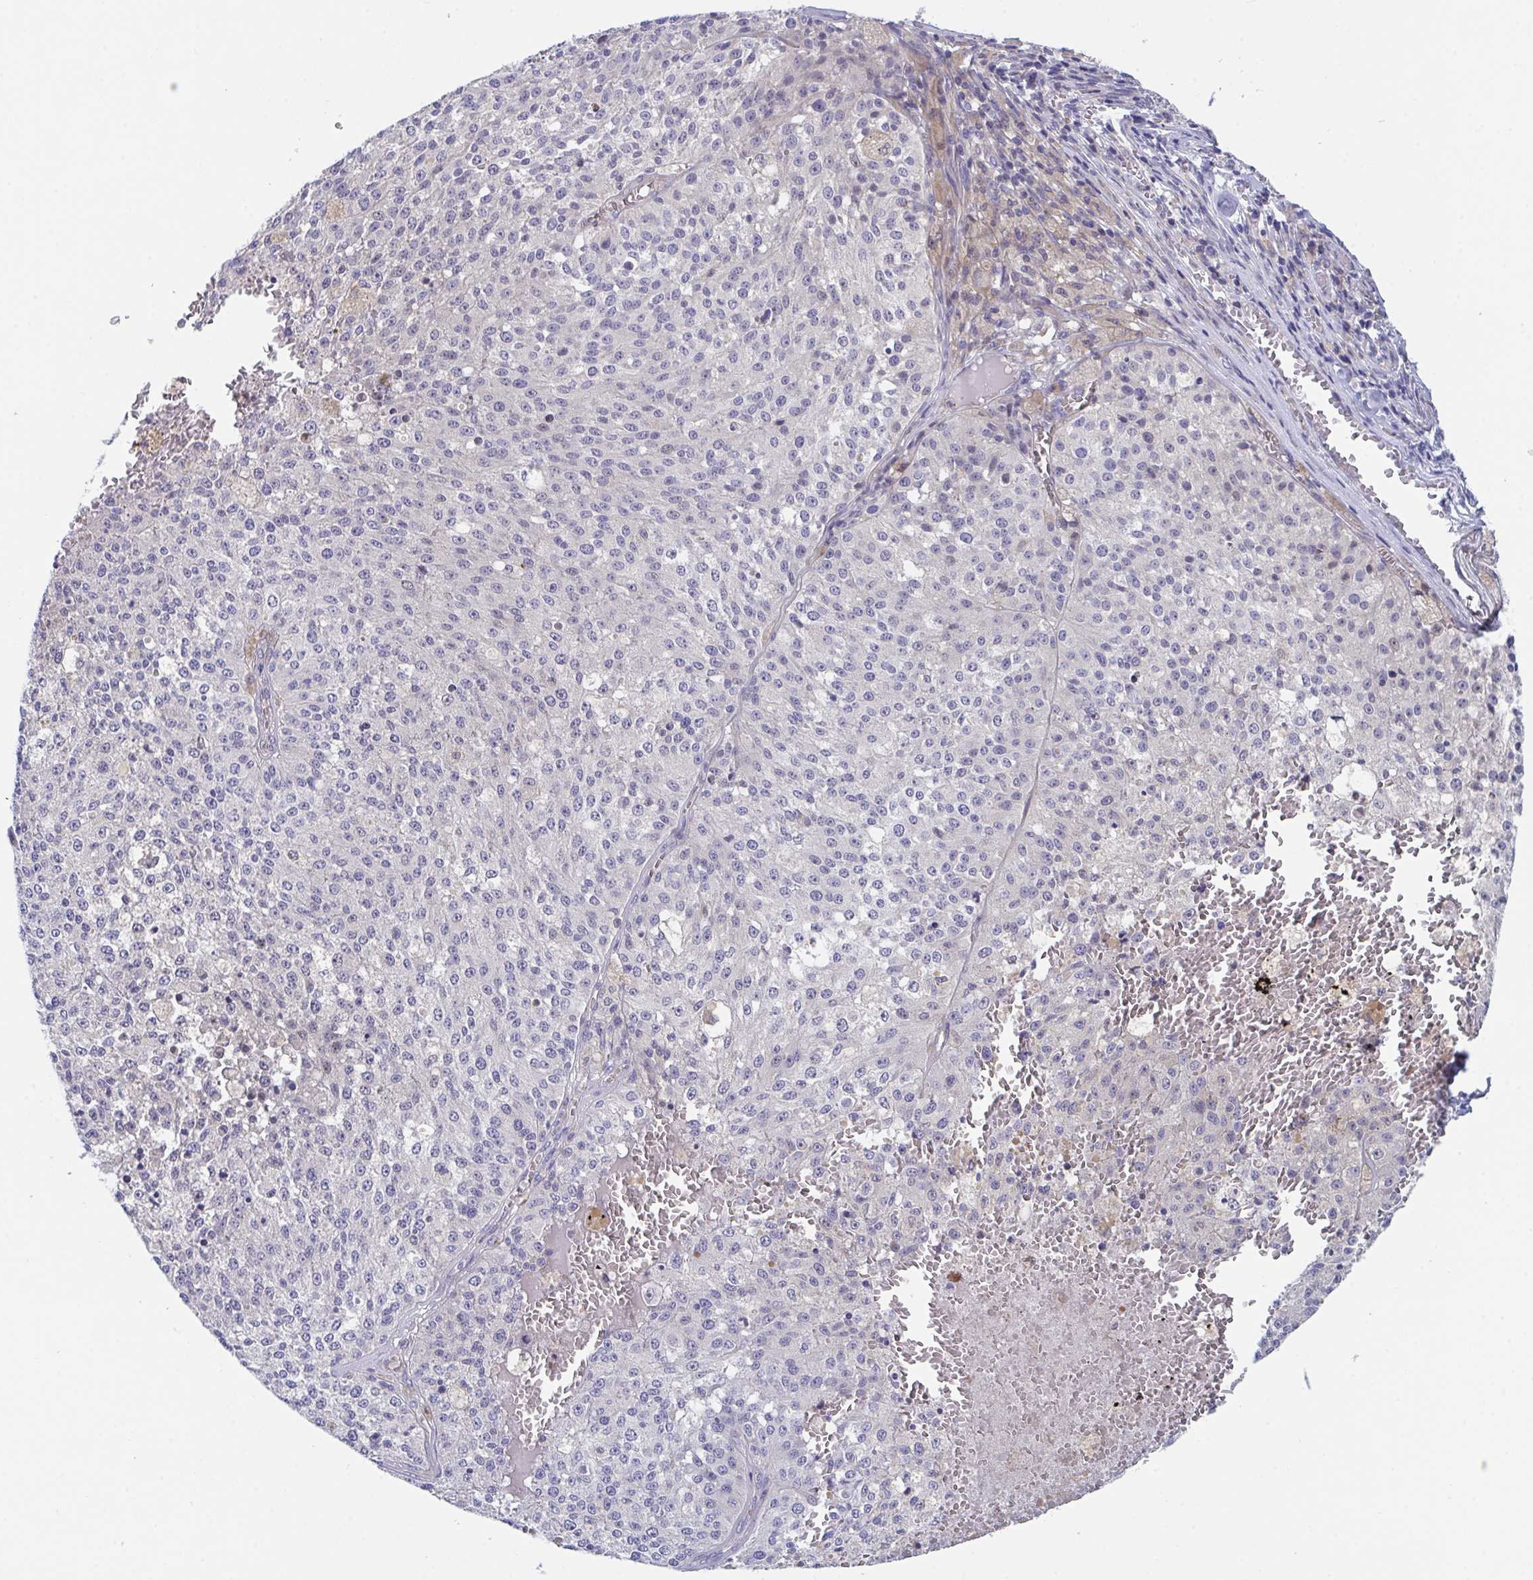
{"staining": {"intensity": "negative", "quantity": "none", "location": "none"}, "tissue": "melanoma", "cell_type": "Tumor cells", "image_type": "cancer", "snomed": [{"axis": "morphology", "description": "Malignant melanoma, Metastatic site"}, {"axis": "topography", "description": "Lymph node"}], "caption": "Tumor cells show no significant protein positivity in malignant melanoma (metastatic site).", "gene": "P2RX3", "patient": {"sex": "female", "age": 64}}